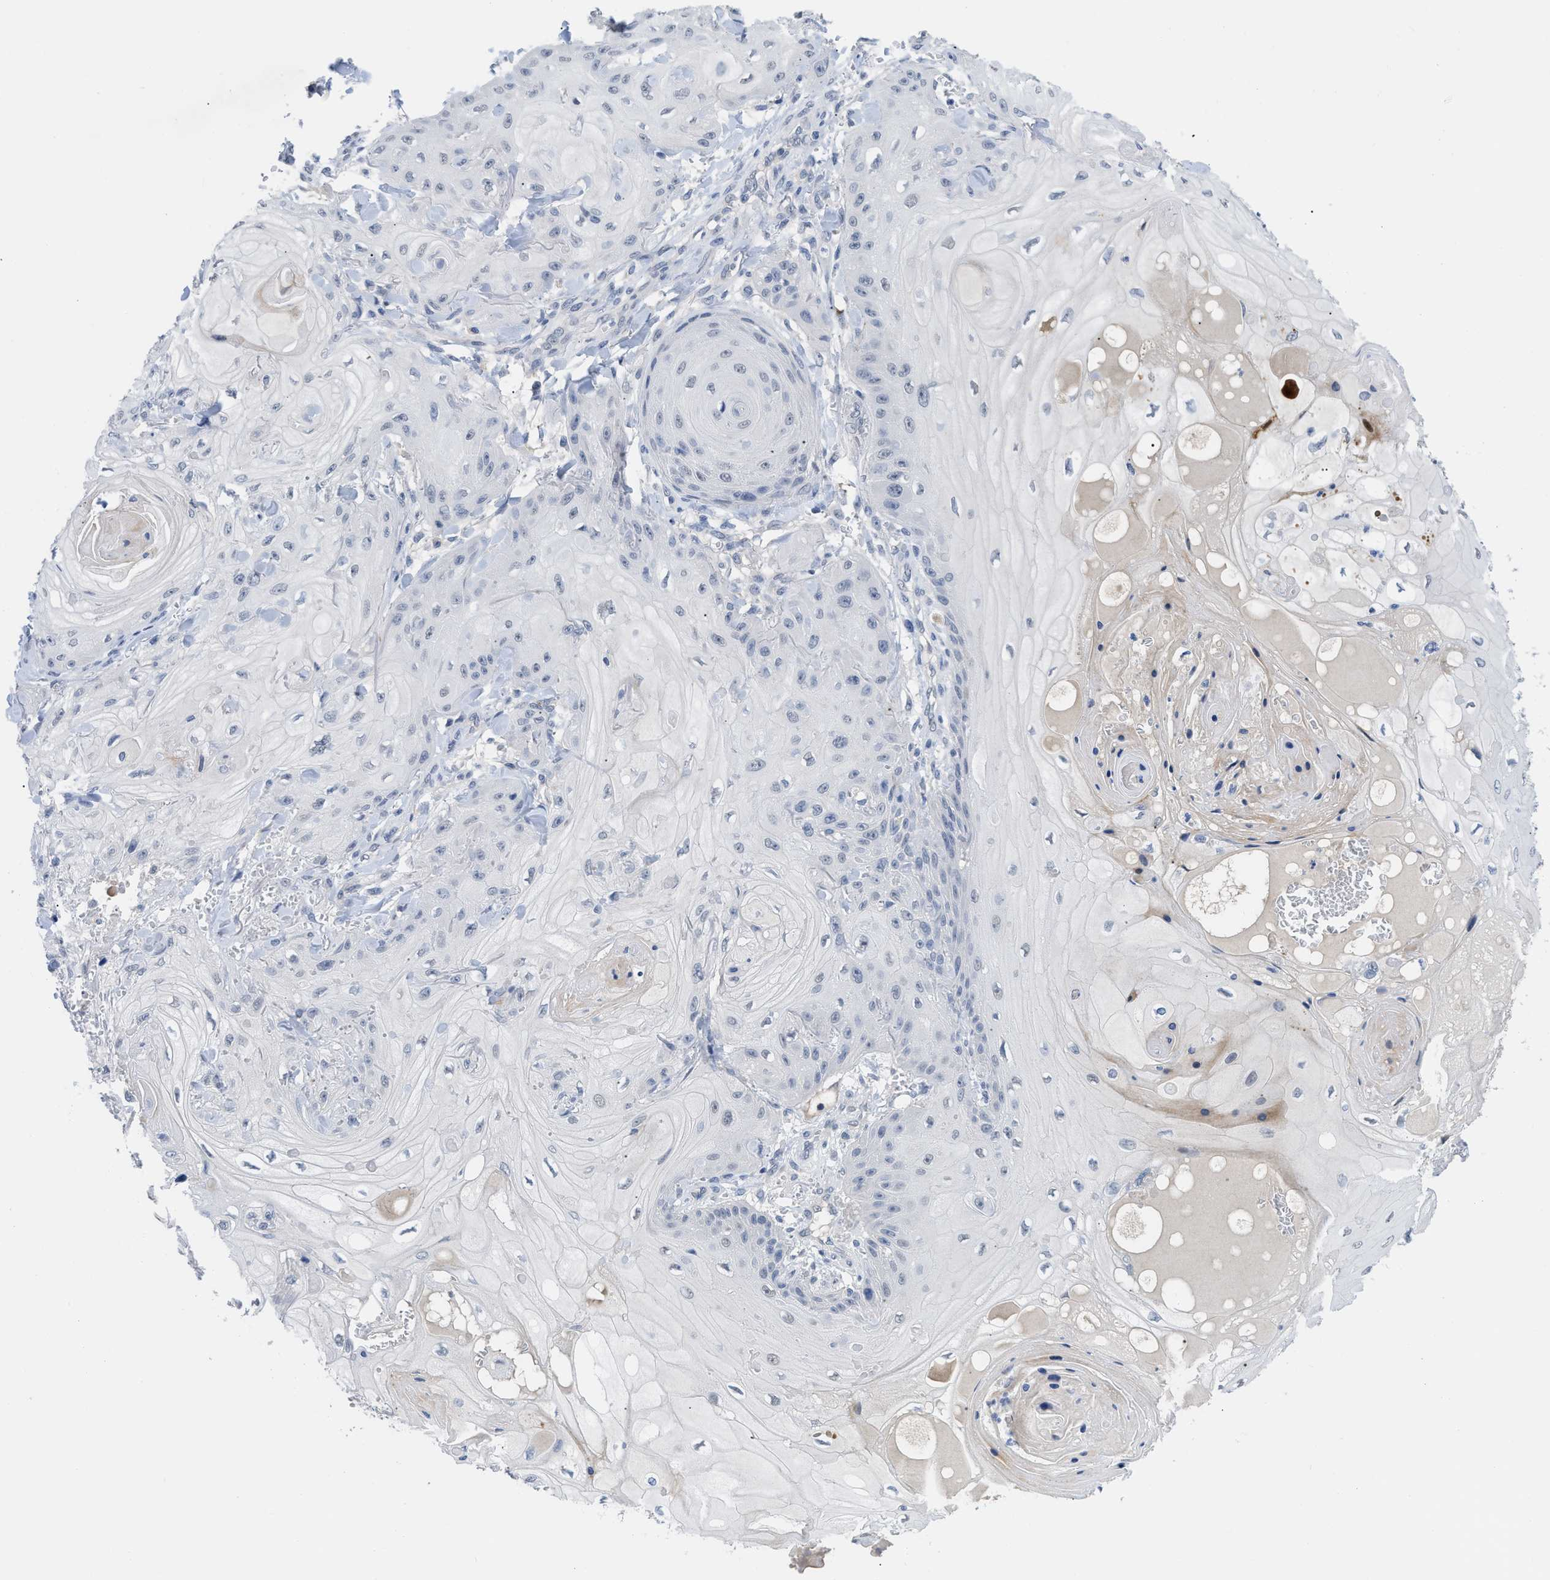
{"staining": {"intensity": "negative", "quantity": "none", "location": "none"}, "tissue": "skin cancer", "cell_type": "Tumor cells", "image_type": "cancer", "snomed": [{"axis": "morphology", "description": "Squamous cell carcinoma, NOS"}, {"axis": "topography", "description": "Skin"}], "caption": "A high-resolution photomicrograph shows immunohistochemistry (IHC) staining of squamous cell carcinoma (skin), which reveals no significant positivity in tumor cells.", "gene": "OR9K2", "patient": {"sex": "male", "age": 74}}